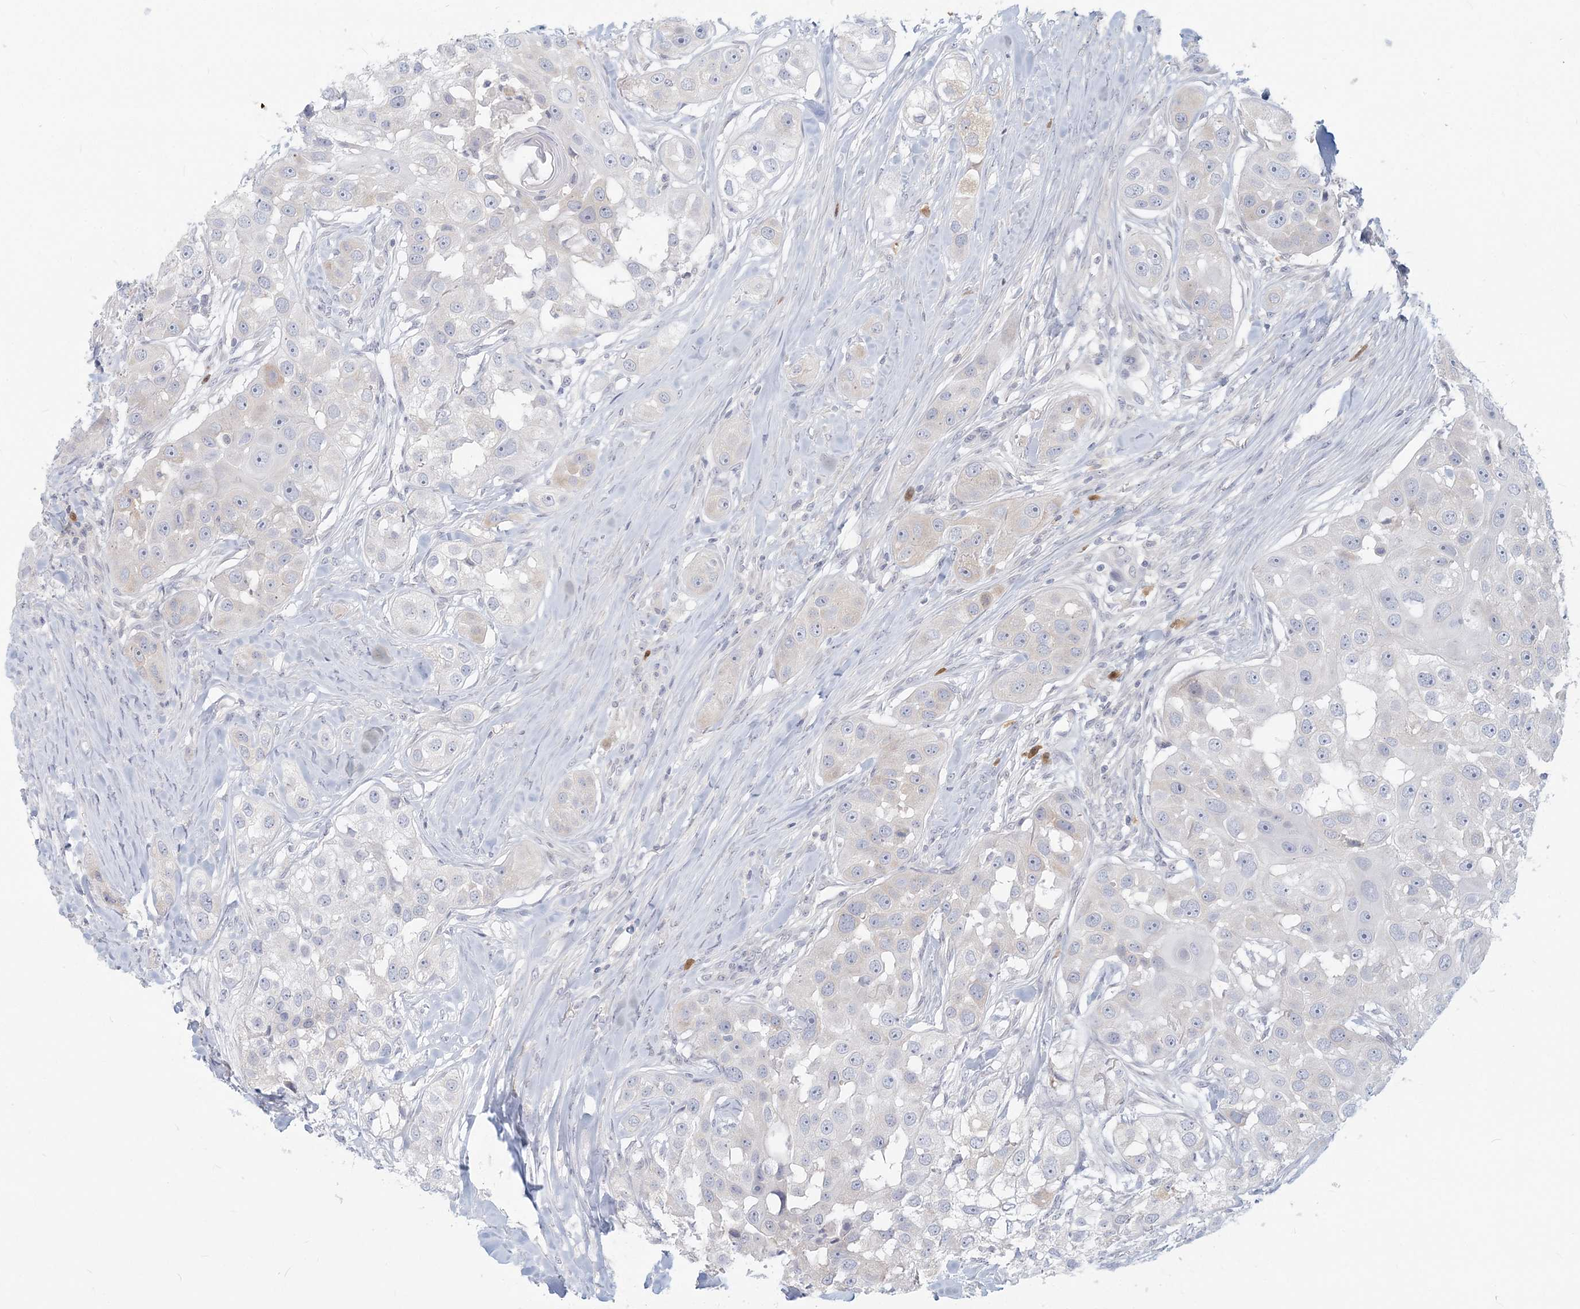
{"staining": {"intensity": "negative", "quantity": "none", "location": "none"}, "tissue": "head and neck cancer", "cell_type": "Tumor cells", "image_type": "cancer", "snomed": [{"axis": "morphology", "description": "Normal tissue, NOS"}, {"axis": "morphology", "description": "Squamous cell carcinoma, NOS"}, {"axis": "topography", "description": "Skeletal muscle"}, {"axis": "topography", "description": "Head-Neck"}], "caption": "This is a histopathology image of IHC staining of head and neck cancer (squamous cell carcinoma), which shows no staining in tumor cells.", "gene": "GMPPA", "patient": {"sex": "male", "age": 51}}